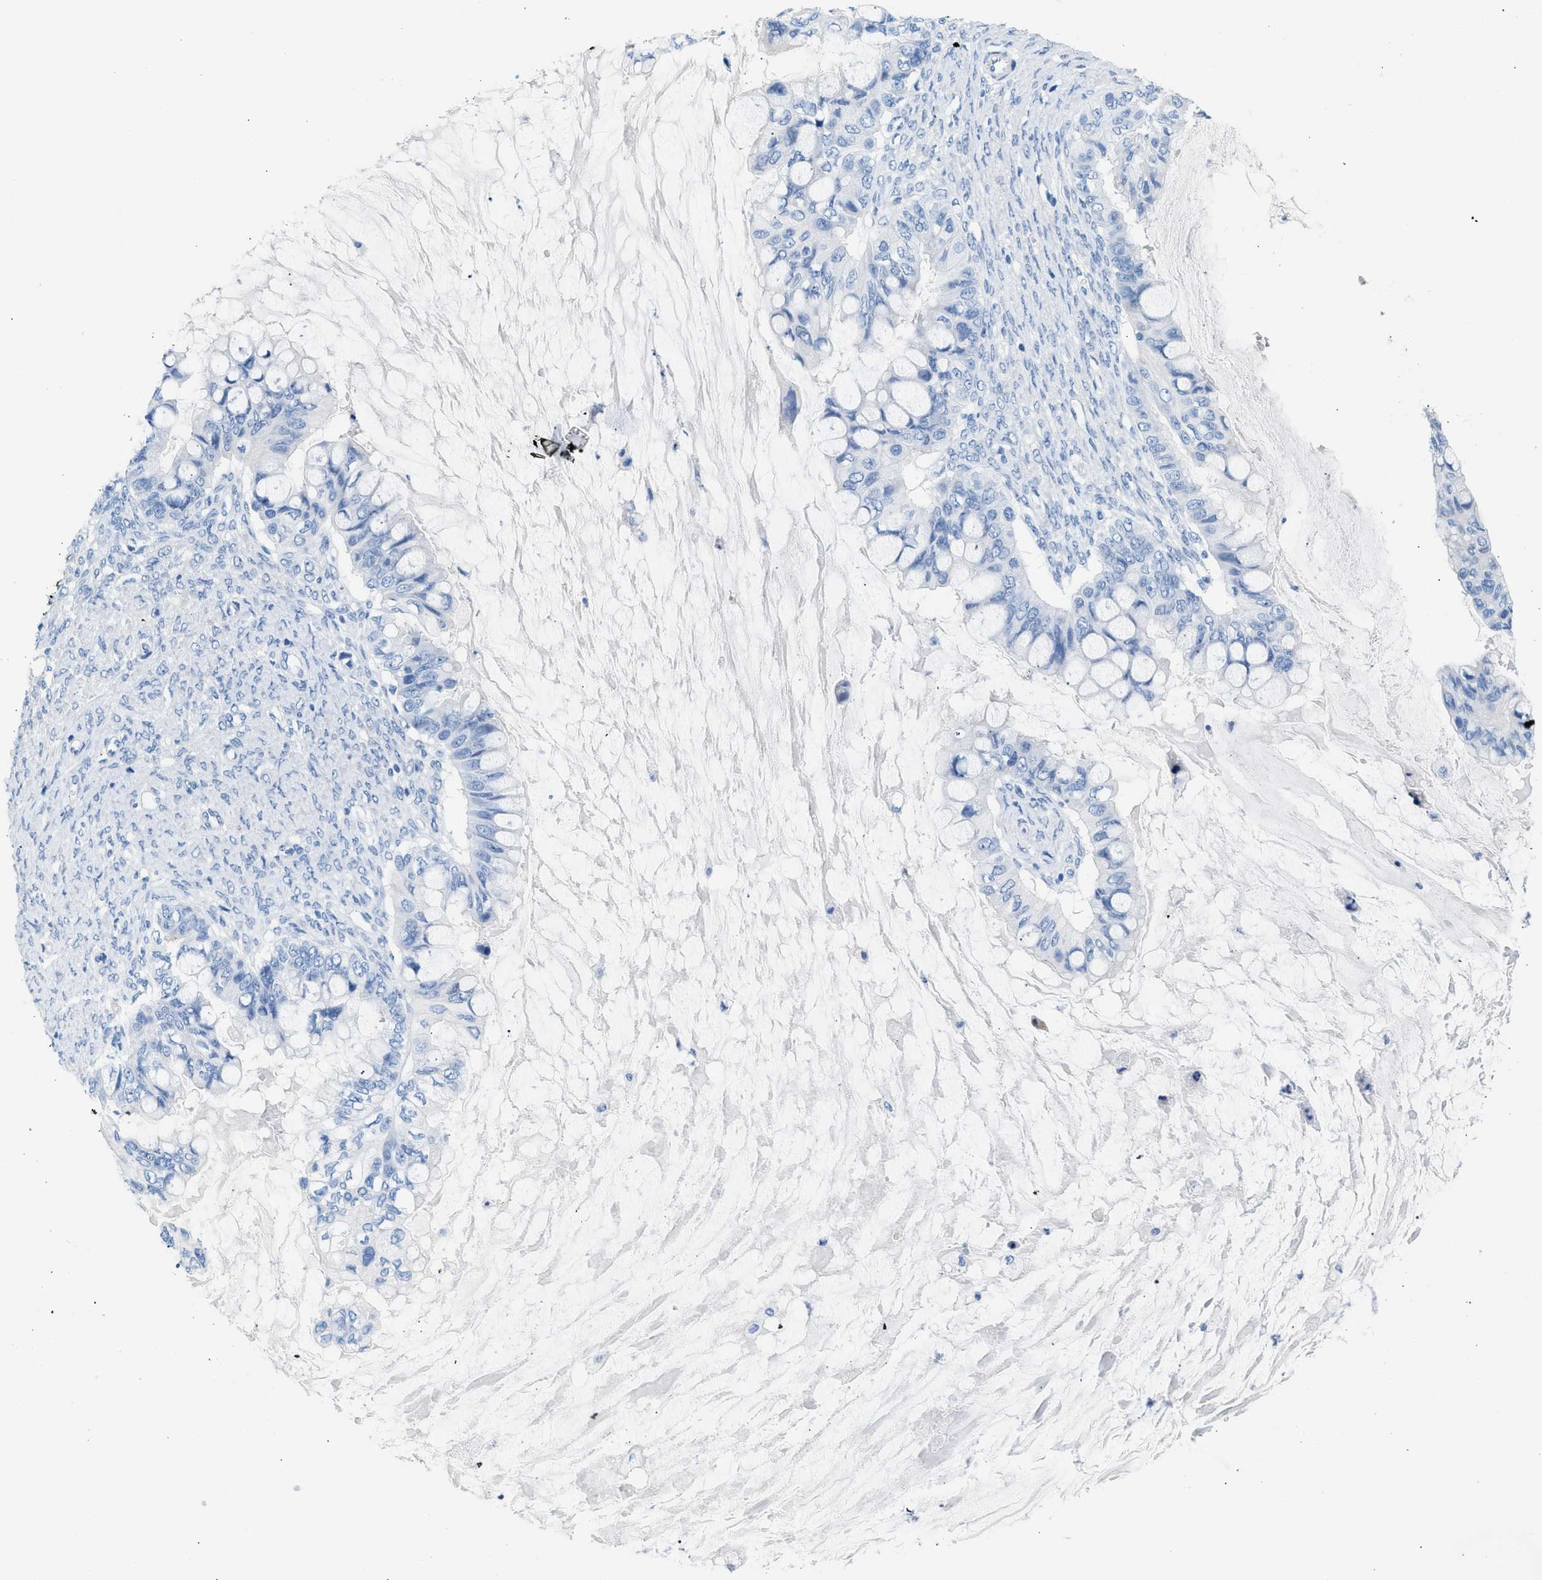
{"staining": {"intensity": "negative", "quantity": "none", "location": "none"}, "tissue": "ovarian cancer", "cell_type": "Tumor cells", "image_type": "cancer", "snomed": [{"axis": "morphology", "description": "Cystadenocarcinoma, mucinous, NOS"}, {"axis": "topography", "description": "Ovary"}], "caption": "Mucinous cystadenocarcinoma (ovarian) was stained to show a protein in brown. There is no significant staining in tumor cells.", "gene": "SPAM1", "patient": {"sex": "female", "age": 80}}